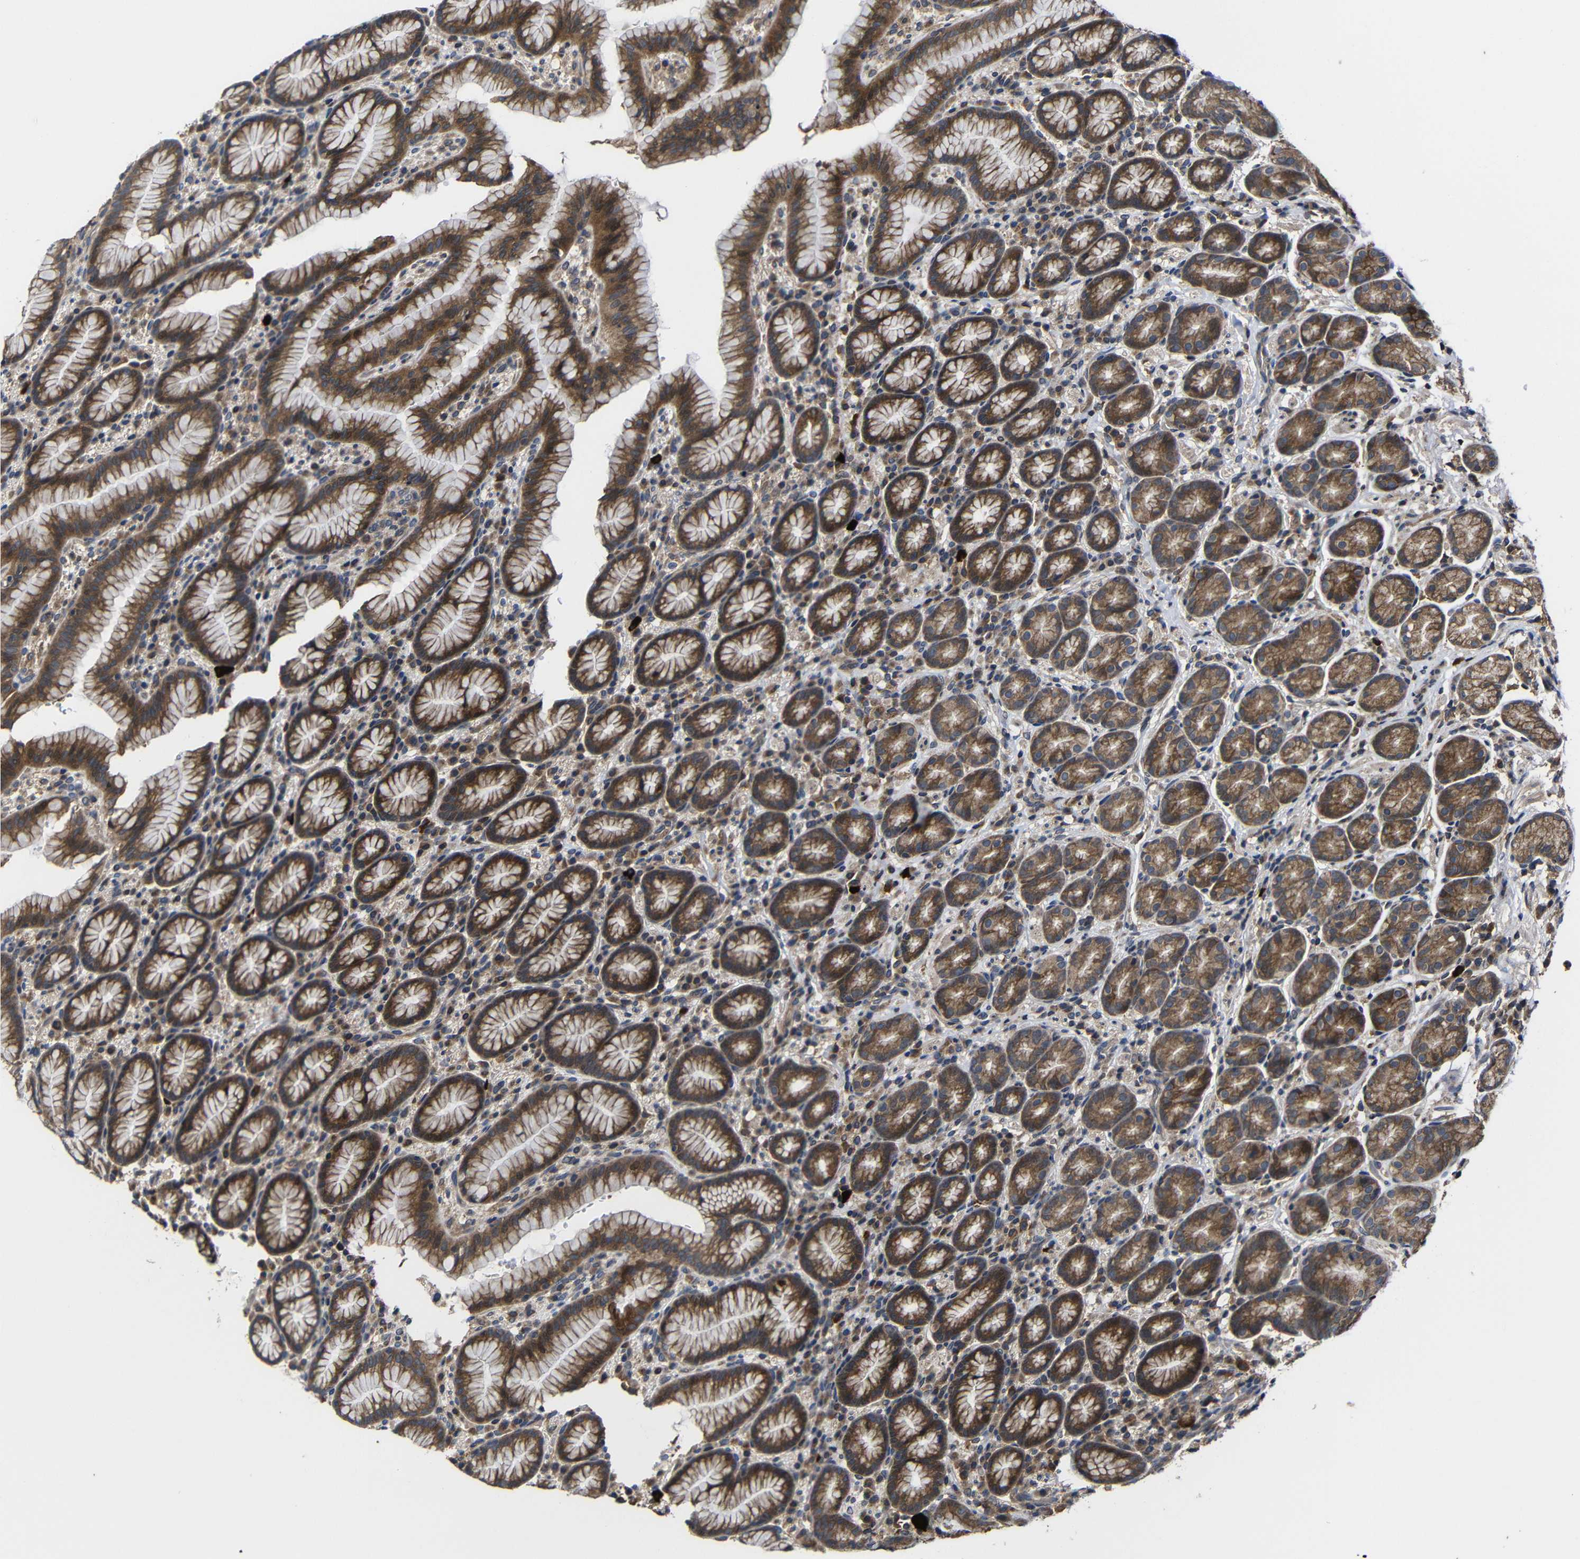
{"staining": {"intensity": "moderate", "quantity": ">75%", "location": "cytoplasmic/membranous"}, "tissue": "stomach", "cell_type": "Glandular cells", "image_type": "normal", "snomed": [{"axis": "morphology", "description": "Normal tissue, NOS"}, {"axis": "topography", "description": "Stomach, lower"}], "caption": "Immunohistochemical staining of benign human stomach demonstrates medium levels of moderate cytoplasmic/membranous positivity in about >75% of glandular cells. (DAB (3,3'-diaminobenzidine) IHC, brown staining for protein, blue staining for nuclei).", "gene": "LPAR5", "patient": {"sex": "male", "age": 52}}